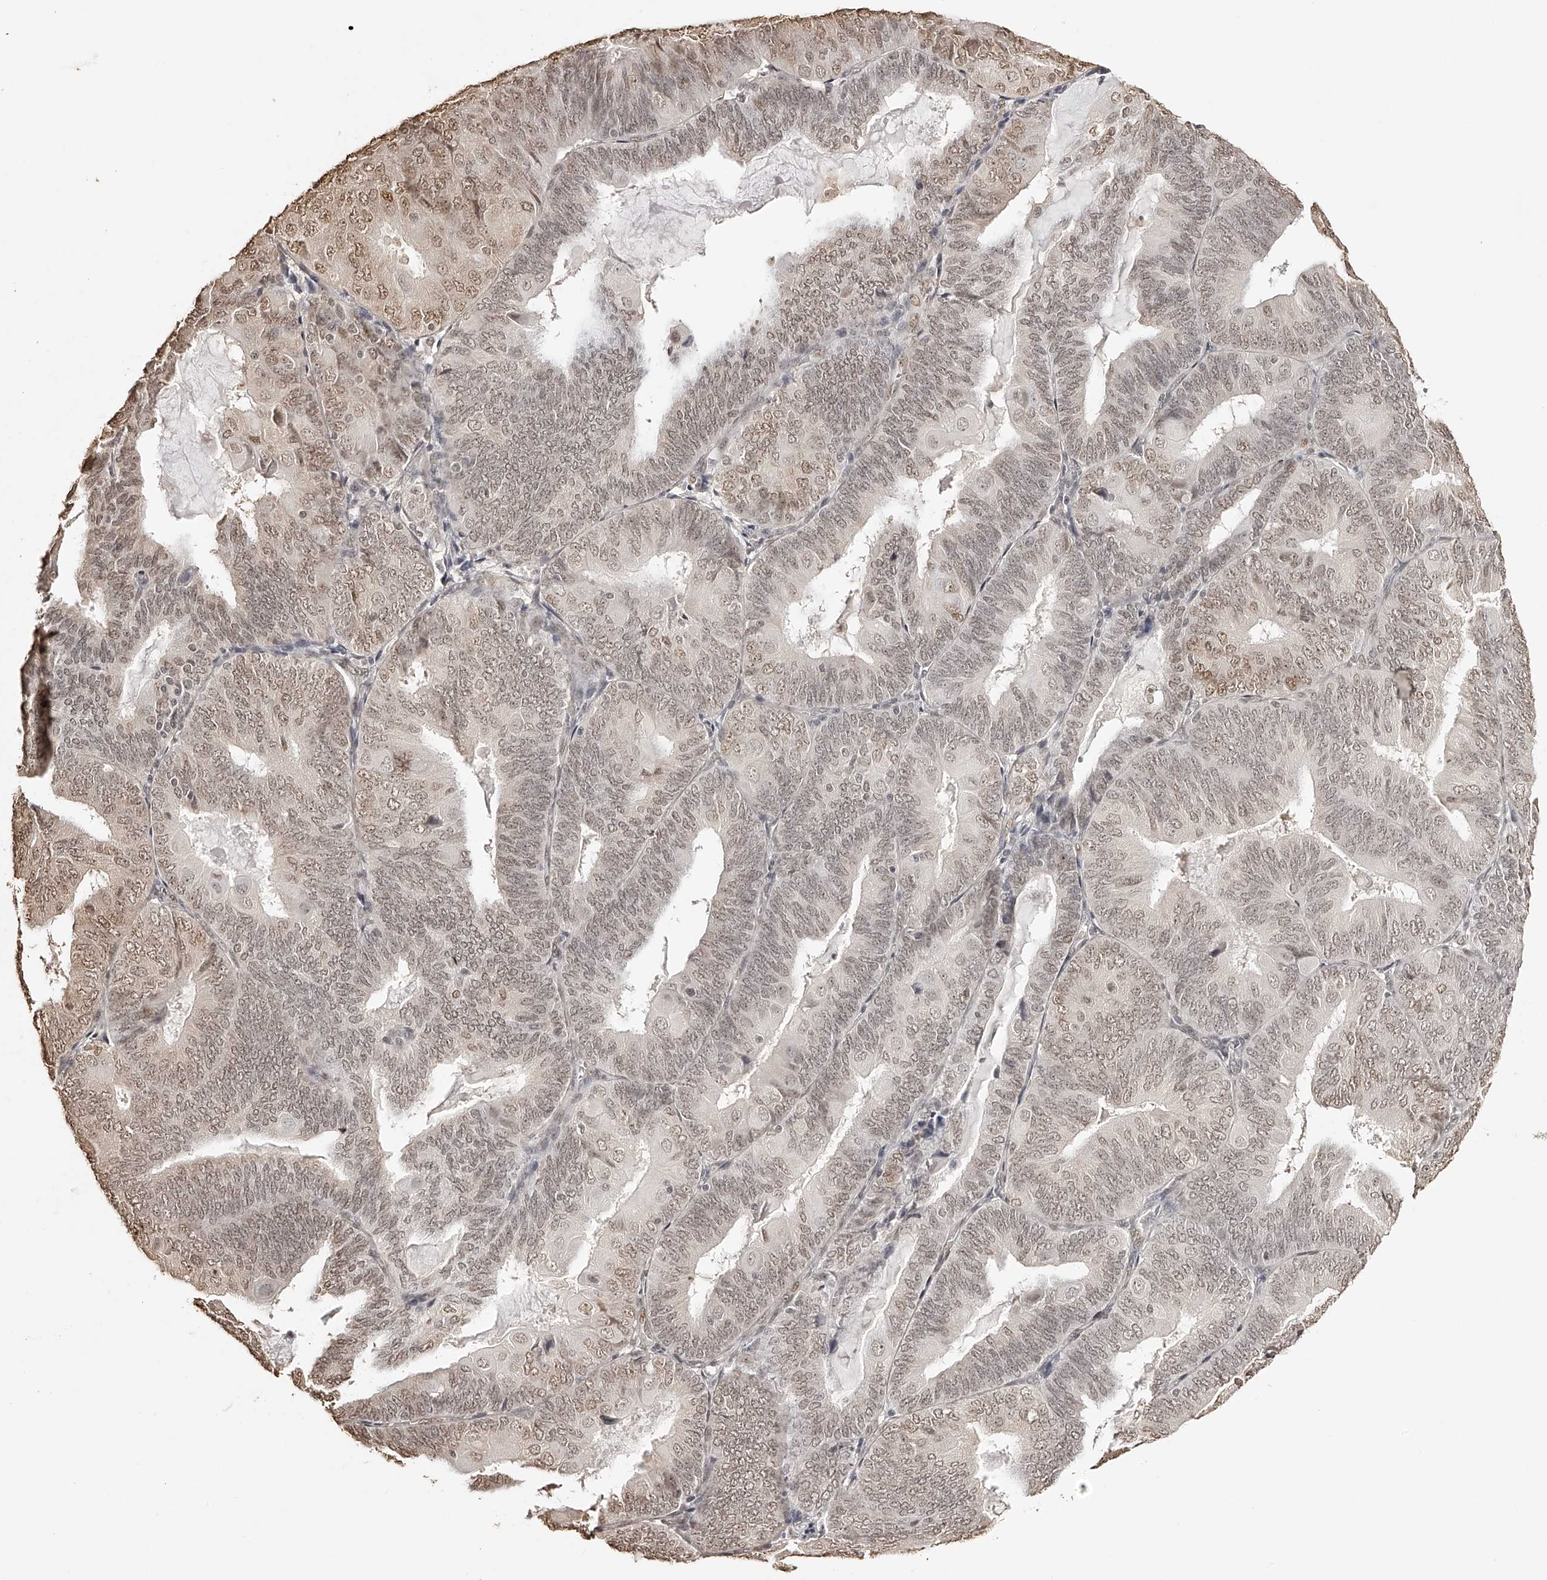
{"staining": {"intensity": "weak", "quantity": ">75%", "location": "nuclear"}, "tissue": "endometrial cancer", "cell_type": "Tumor cells", "image_type": "cancer", "snomed": [{"axis": "morphology", "description": "Adenocarcinoma, NOS"}, {"axis": "topography", "description": "Endometrium"}], "caption": "This photomicrograph shows endometrial cancer stained with immunohistochemistry to label a protein in brown. The nuclear of tumor cells show weak positivity for the protein. Nuclei are counter-stained blue.", "gene": "ZNF503", "patient": {"sex": "female", "age": 81}}